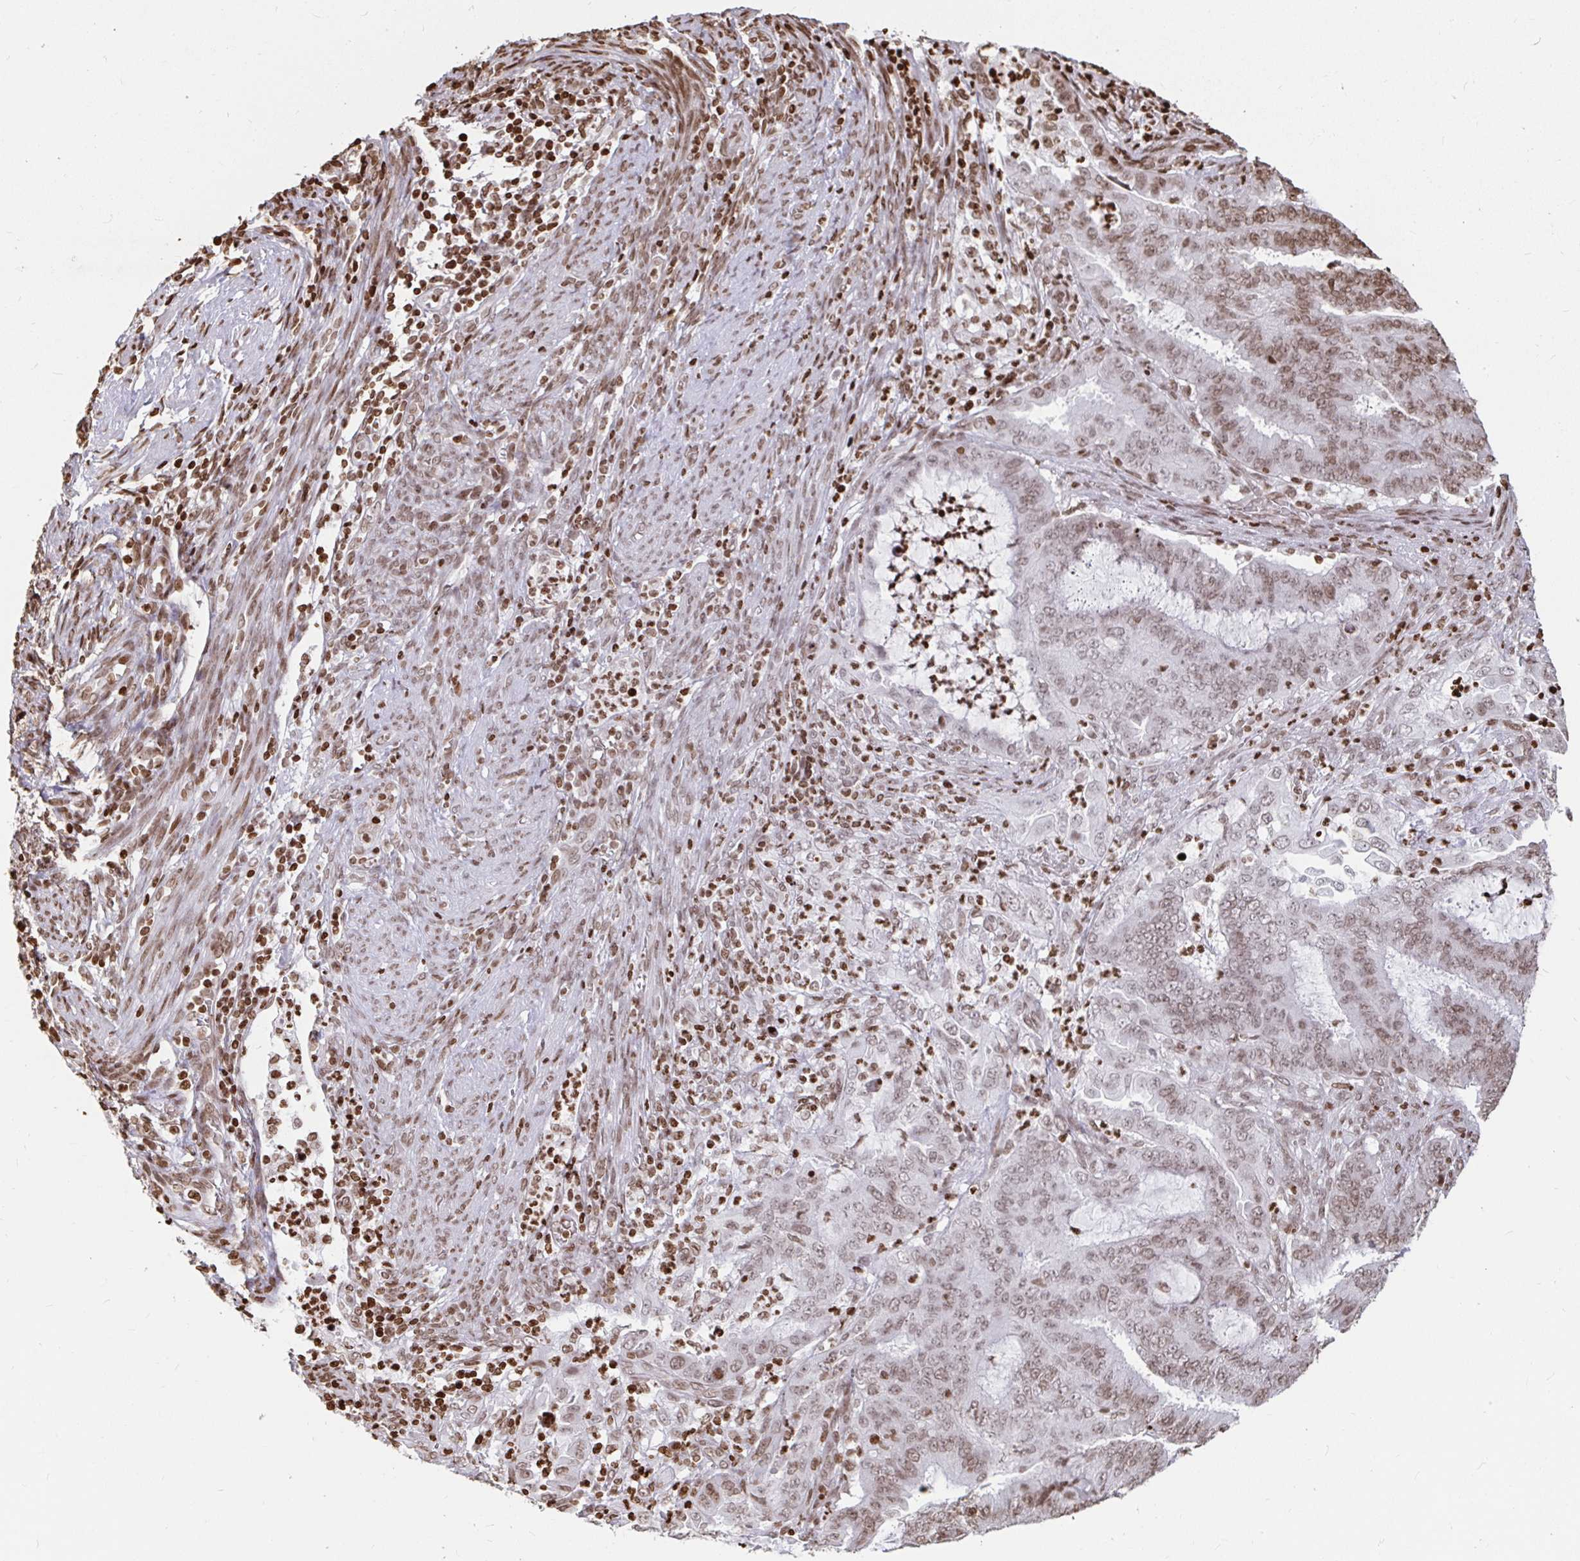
{"staining": {"intensity": "moderate", "quantity": ">75%", "location": "nuclear"}, "tissue": "endometrial cancer", "cell_type": "Tumor cells", "image_type": "cancer", "snomed": [{"axis": "morphology", "description": "Adenocarcinoma, NOS"}, {"axis": "topography", "description": "Endometrium"}], "caption": "Endometrial adenocarcinoma was stained to show a protein in brown. There is medium levels of moderate nuclear staining in approximately >75% of tumor cells.", "gene": "H2BC5", "patient": {"sex": "female", "age": 51}}